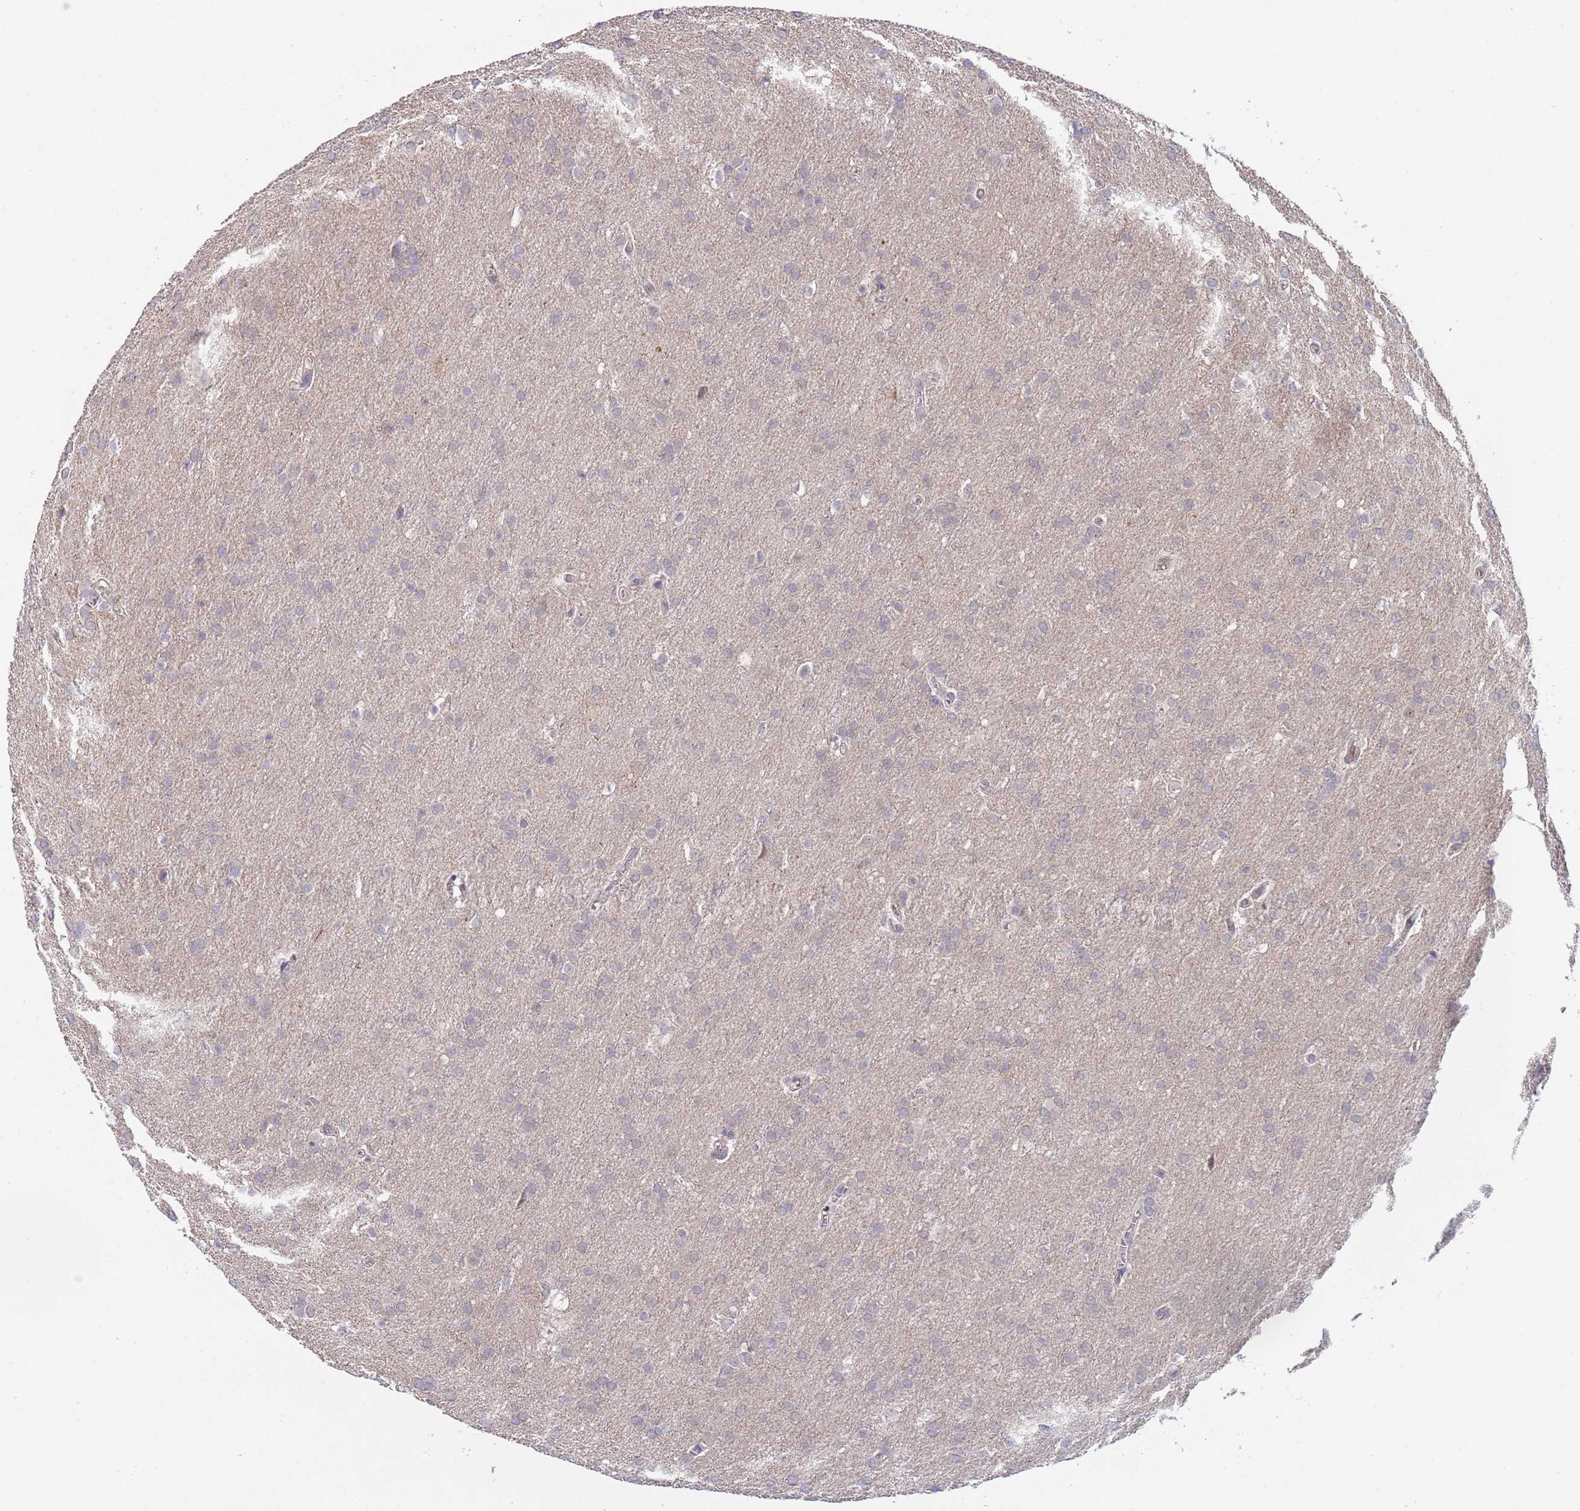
{"staining": {"intensity": "negative", "quantity": "none", "location": "none"}, "tissue": "glioma", "cell_type": "Tumor cells", "image_type": "cancer", "snomed": [{"axis": "morphology", "description": "Glioma, malignant, Low grade"}, {"axis": "topography", "description": "Brain"}], "caption": "Immunohistochemical staining of human glioma exhibits no significant staining in tumor cells. Brightfield microscopy of IHC stained with DAB (brown) and hematoxylin (blue), captured at high magnification.", "gene": "B4GALT4", "patient": {"sex": "female", "age": 32}}